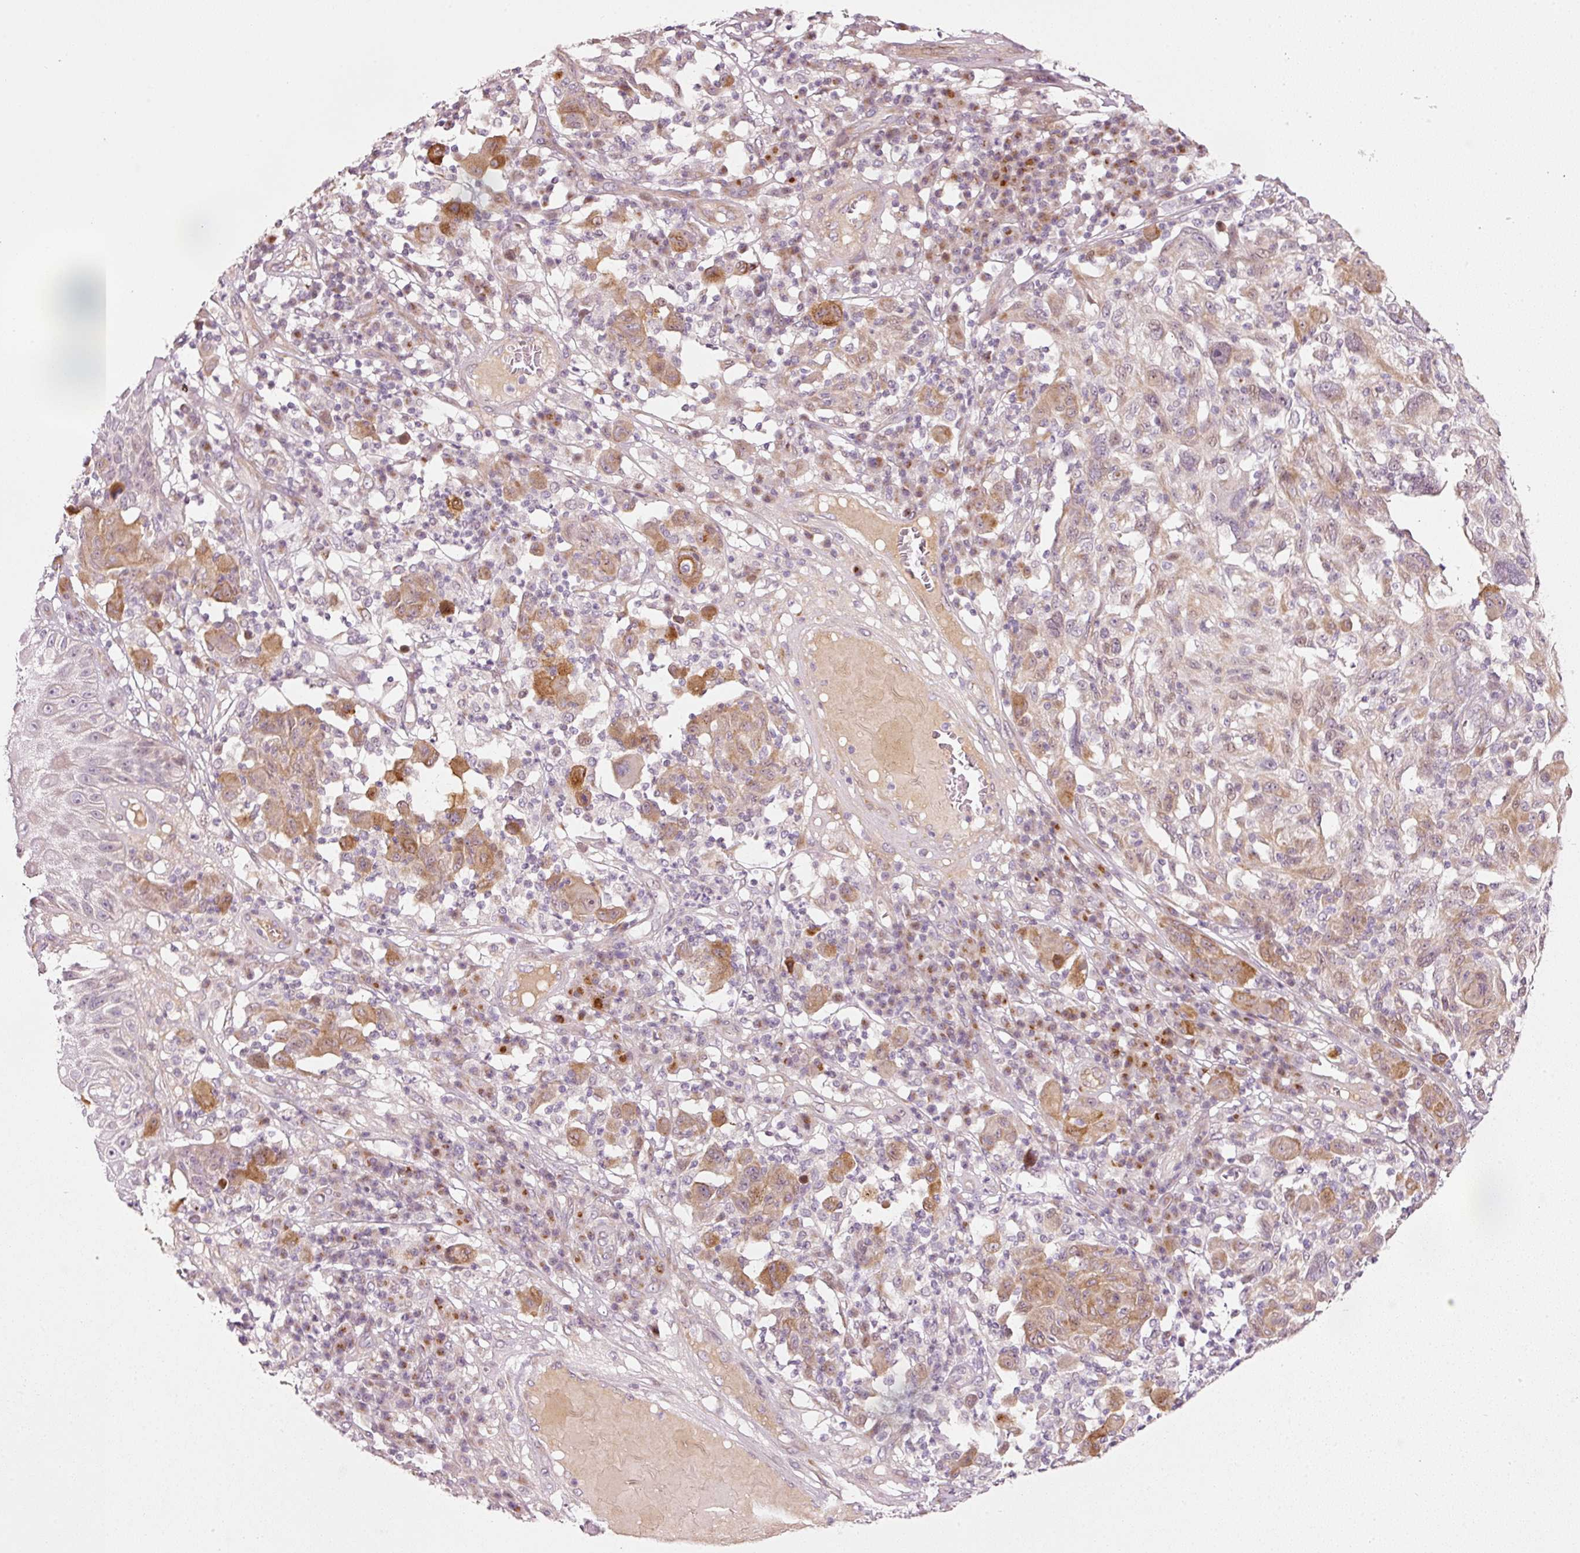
{"staining": {"intensity": "moderate", "quantity": "<25%", "location": "cytoplasmic/membranous"}, "tissue": "melanoma", "cell_type": "Tumor cells", "image_type": "cancer", "snomed": [{"axis": "morphology", "description": "Malignant melanoma, NOS"}, {"axis": "topography", "description": "Skin"}], "caption": "Tumor cells display low levels of moderate cytoplasmic/membranous expression in approximately <25% of cells in melanoma.", "gene": "SLC20A1", "patient": {"sex": "male", "age": 53}}